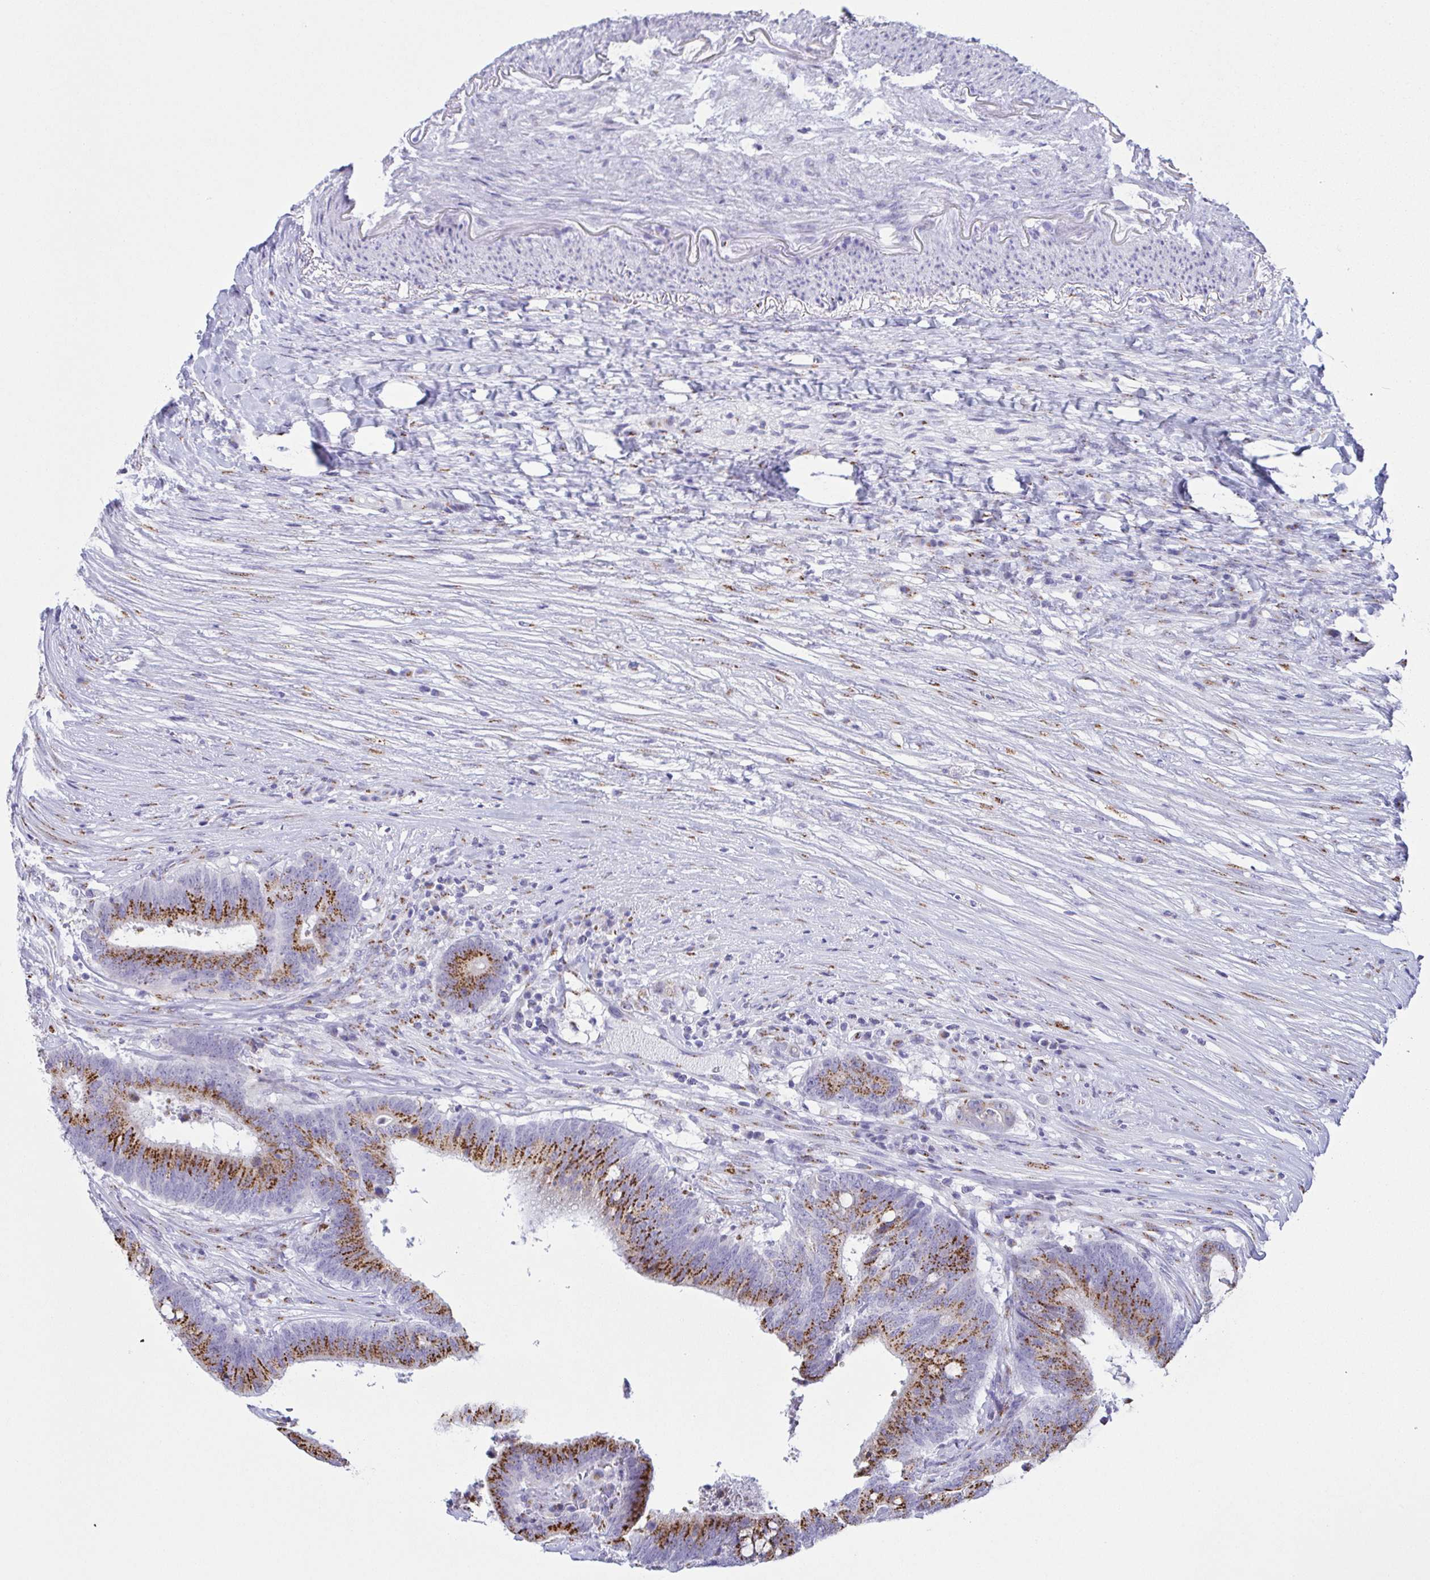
{"staining": {"intensity": "moderate", "quantity": ">75%", "location": "cytoplasmic/membranous"}, "tissue": "colorectal cancer", "cell_type": "Tumor cells", "image_type": "cancer", "snomed": [{"axis": "morphology", "description": "Adenocarcinoma, NOS"}, {"axis": "topography", "description": "Colon"}], "caption": "IHC histopathology image of neoplastic tissue: human adenocarcinoma (colorectal) stained using immunohistochemistry (IHC) displays medium levels of moderate protein expression localized specifically in the cytoplasmic/membranous of tumor cells, appearing as a cytoplasmic/membranous brown color.", "gene": "SULT1B1", "patient": {"sex": "female", "age": 43}}